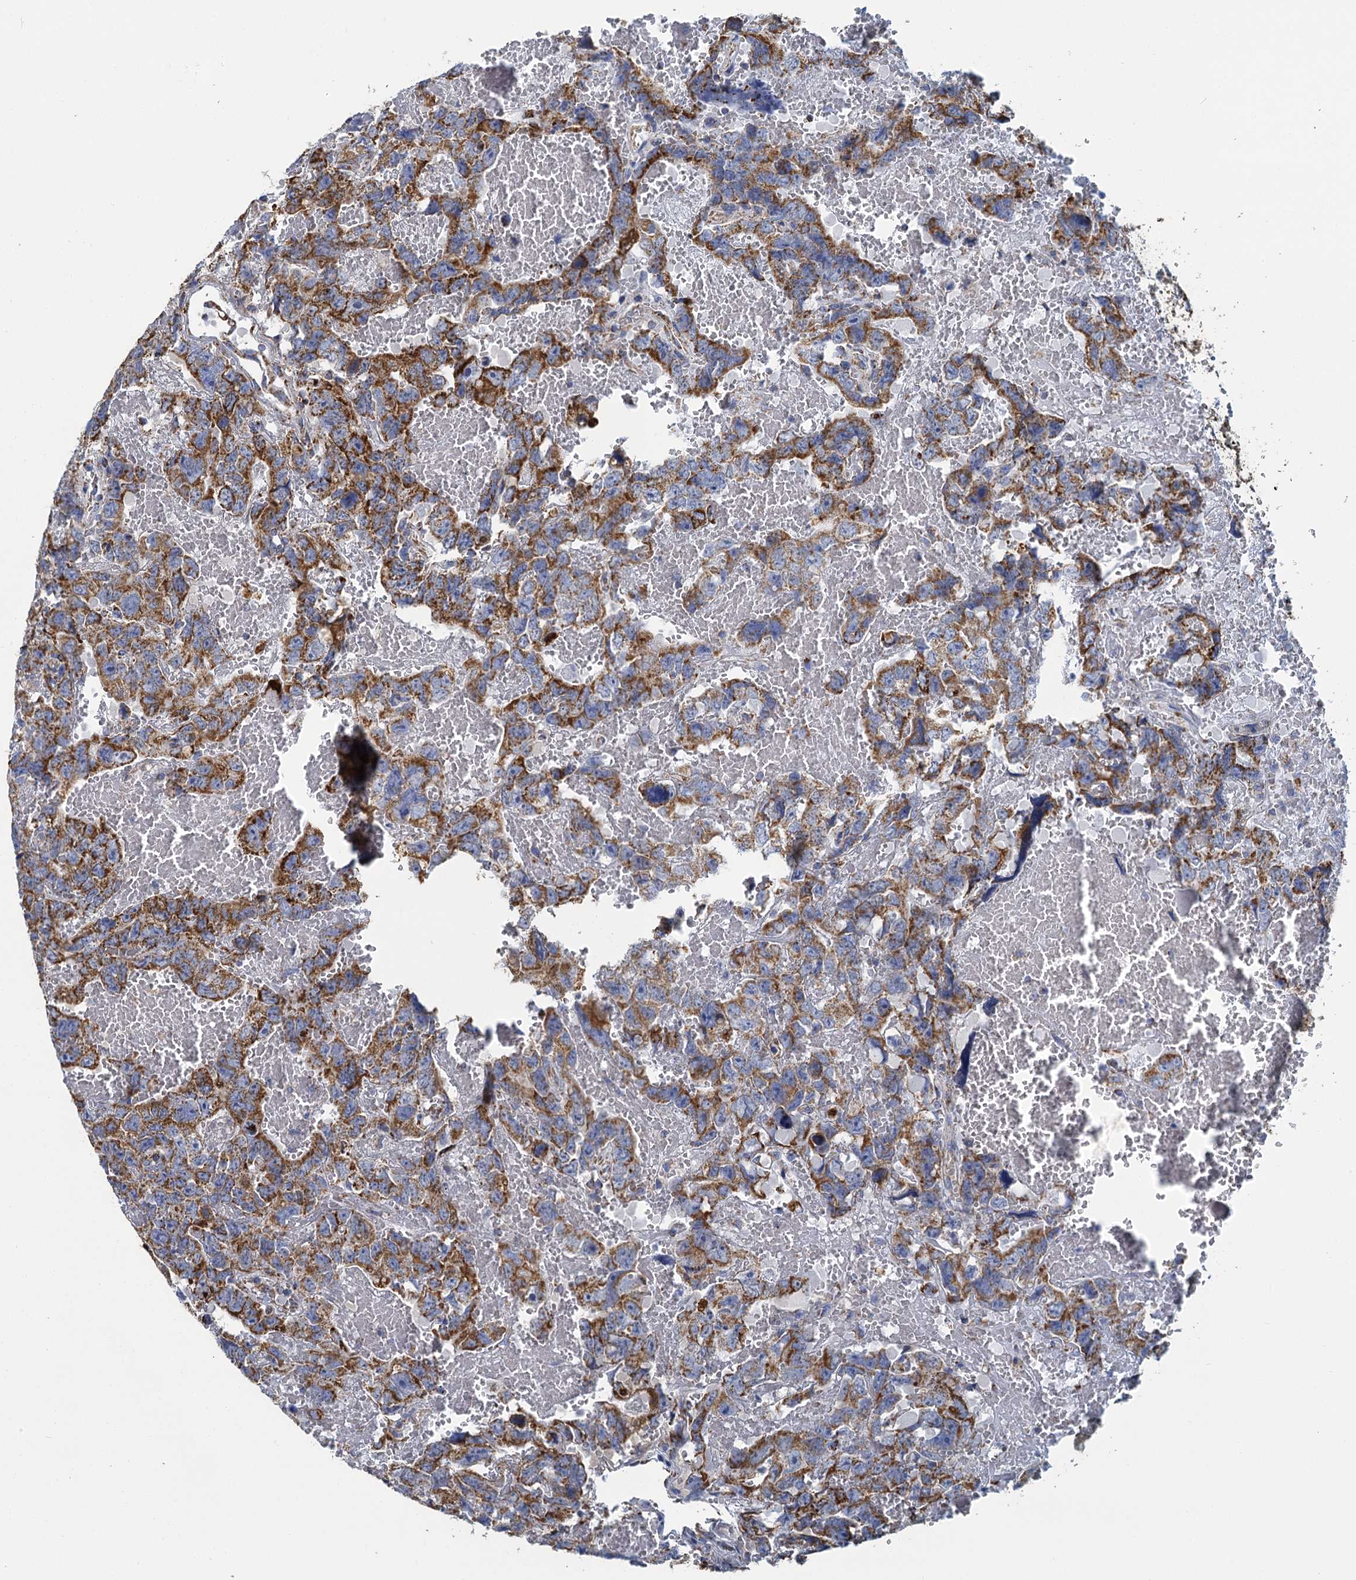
{"staining": {"intensity": "moderate", "quantity": ">75%", "location": "cytoplasmic/membranous"}, "tissue": "testis cancer", "cell_type": "Tumor cells", "image_type": "cancer", "snomed": [{"axis": "morphology", "description": "Carcinoma, Embryonal, NOS"}, {"axis": "topography", "description": "Testis"}], "caption": "Human testis cancer stained for a protein (brown) shows moderate cytoplasmic/membranous positive expression in approximately >75% of tumor cells.", "gene": "CCP110", "patient": {"sex": "male", "age": 45}}